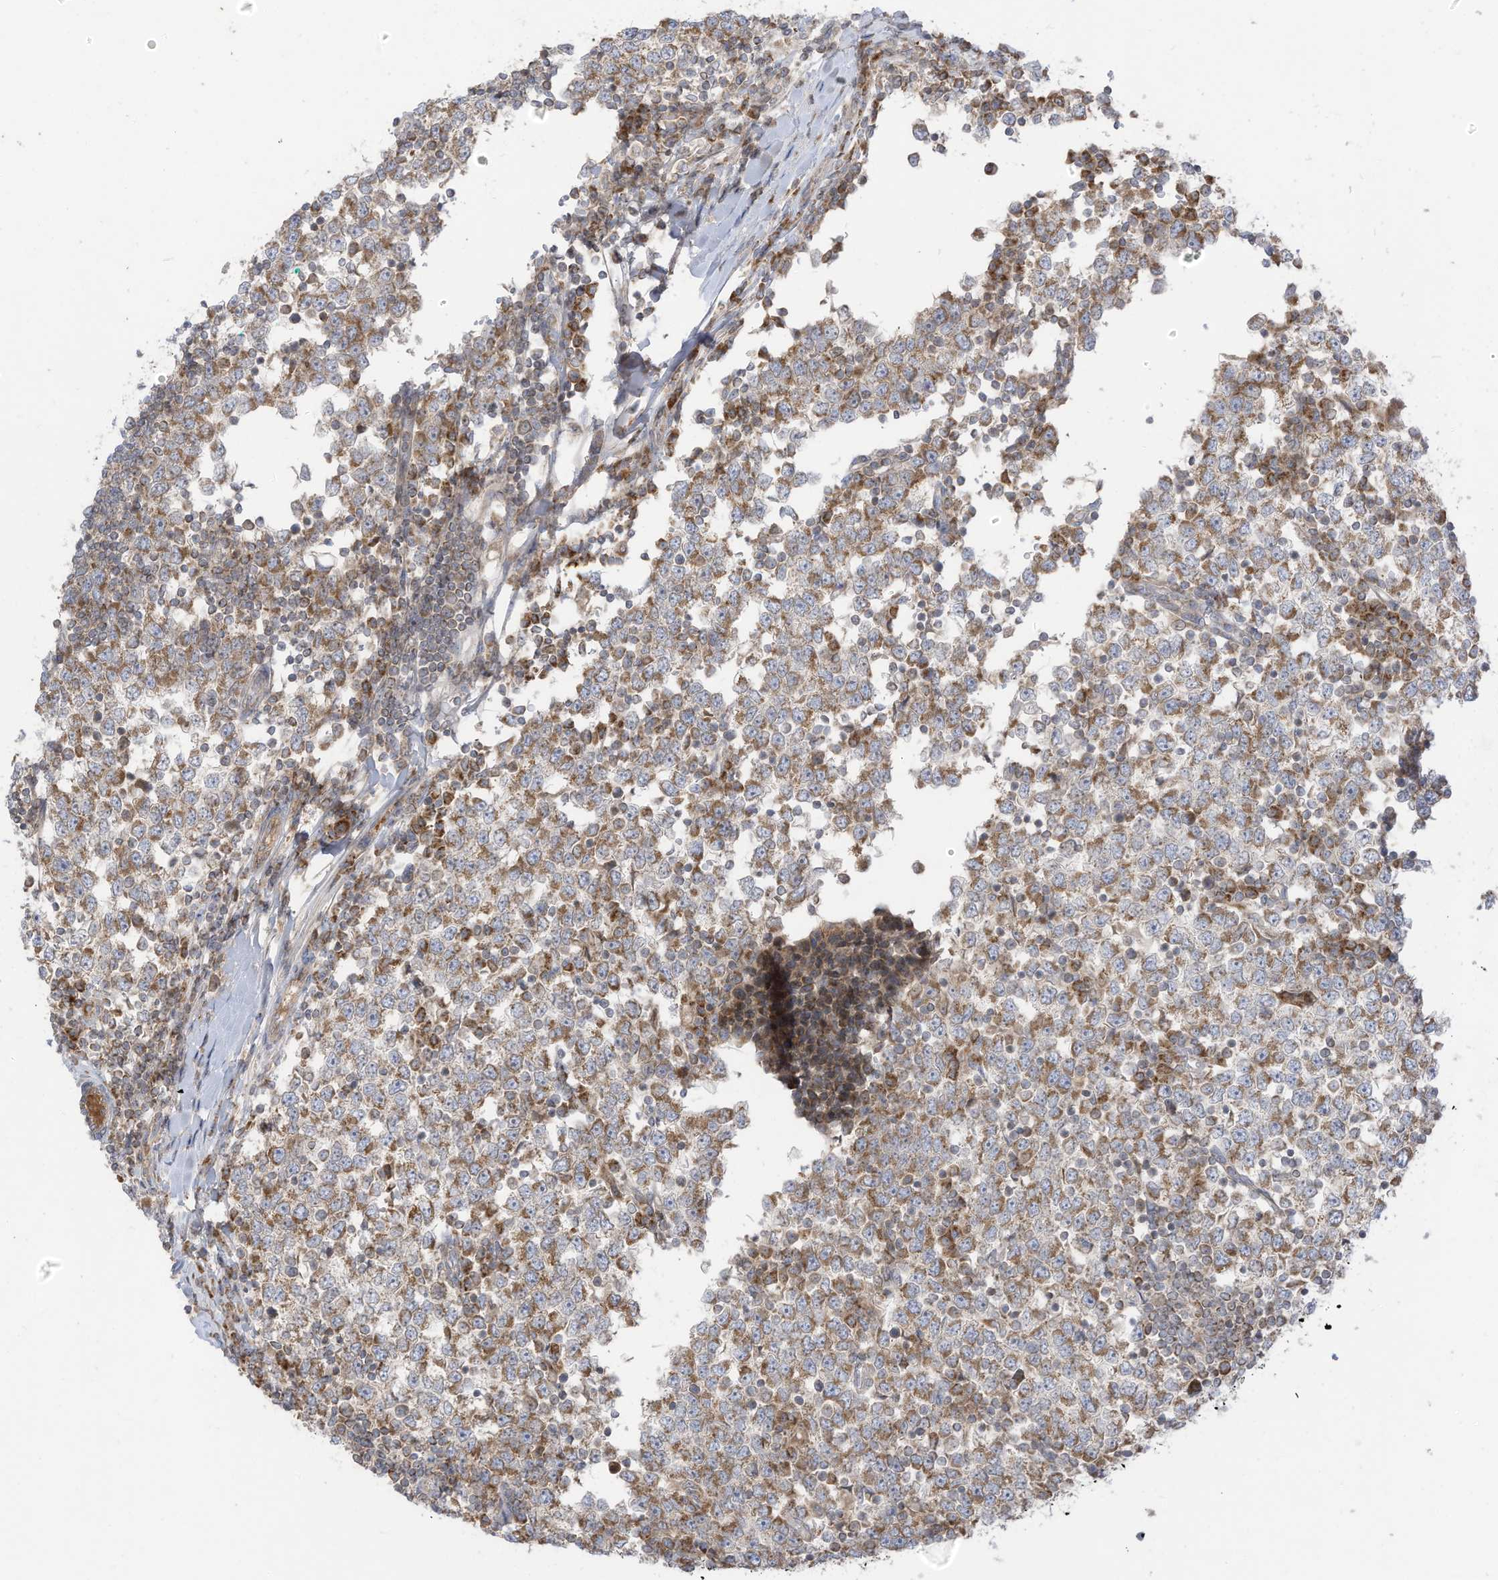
{"staining": {"intensity": "moderate", "quantity": ">75%", "location": "cytoplasmic/membranous"}, "tissue": "testis cancer", "cell_type": "Tumor cells", "image_type": "cancer", "snomed": [{"axis": "morphology", "description": "Seminoma, NOS"}, {"axis": "topography", "description": "Testis"}], "caption": "Immunohistochemistry (IHC) staining of testis cancer (seminoma), which reveals medium levels of moderate cytoplasmic/membranous staining in approximately >75% of tumor cells indicating moderate cytoplasmic/membranous protein staining. The staining was performed using DAB (3,3'-diaminobenzidine) (brown) for protein detection and nuclei were counterstained in hematoxylin (blue).", "gene": "CGAS", "patient": {"sex": "male", "age": 65}}